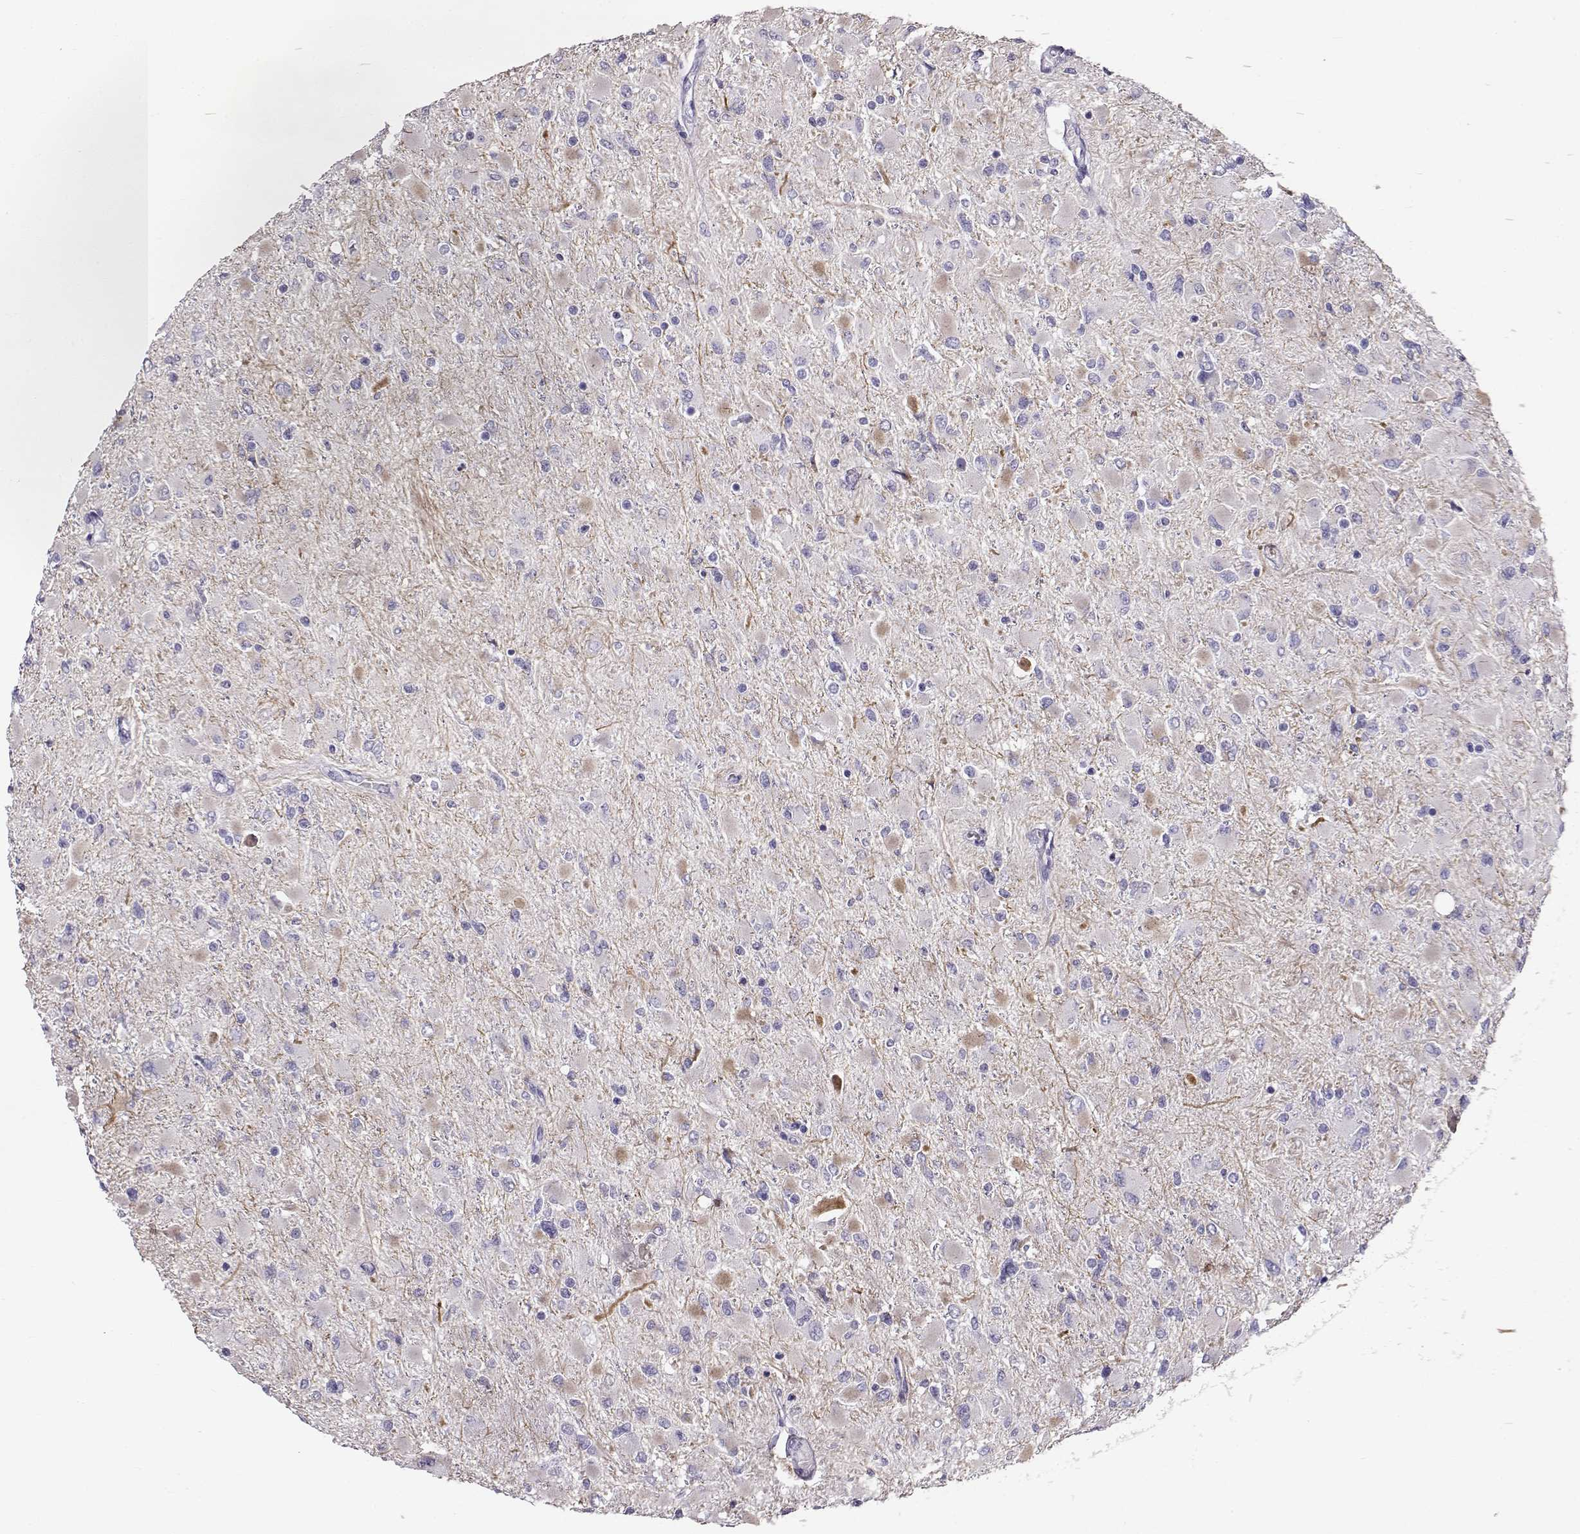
{"staining": {"intensity": "negative", "quantity": "none", "location": "none"}, "tissue": "glioma", "cell_type": "Tumor cells", "image_type": "cancer", "snomed": [{"axis": "morphology", "description": "Glioma, malignant, High grade"}, {"axis": "topography", "description": "Cerebral cortex"}], "caption": "Protein analysis of malignant glioma (high-grade) demonstrates no significant positivity in tumor cells.", "gene": "GPR26", "patient": {"sex": "female", "age": 36}}